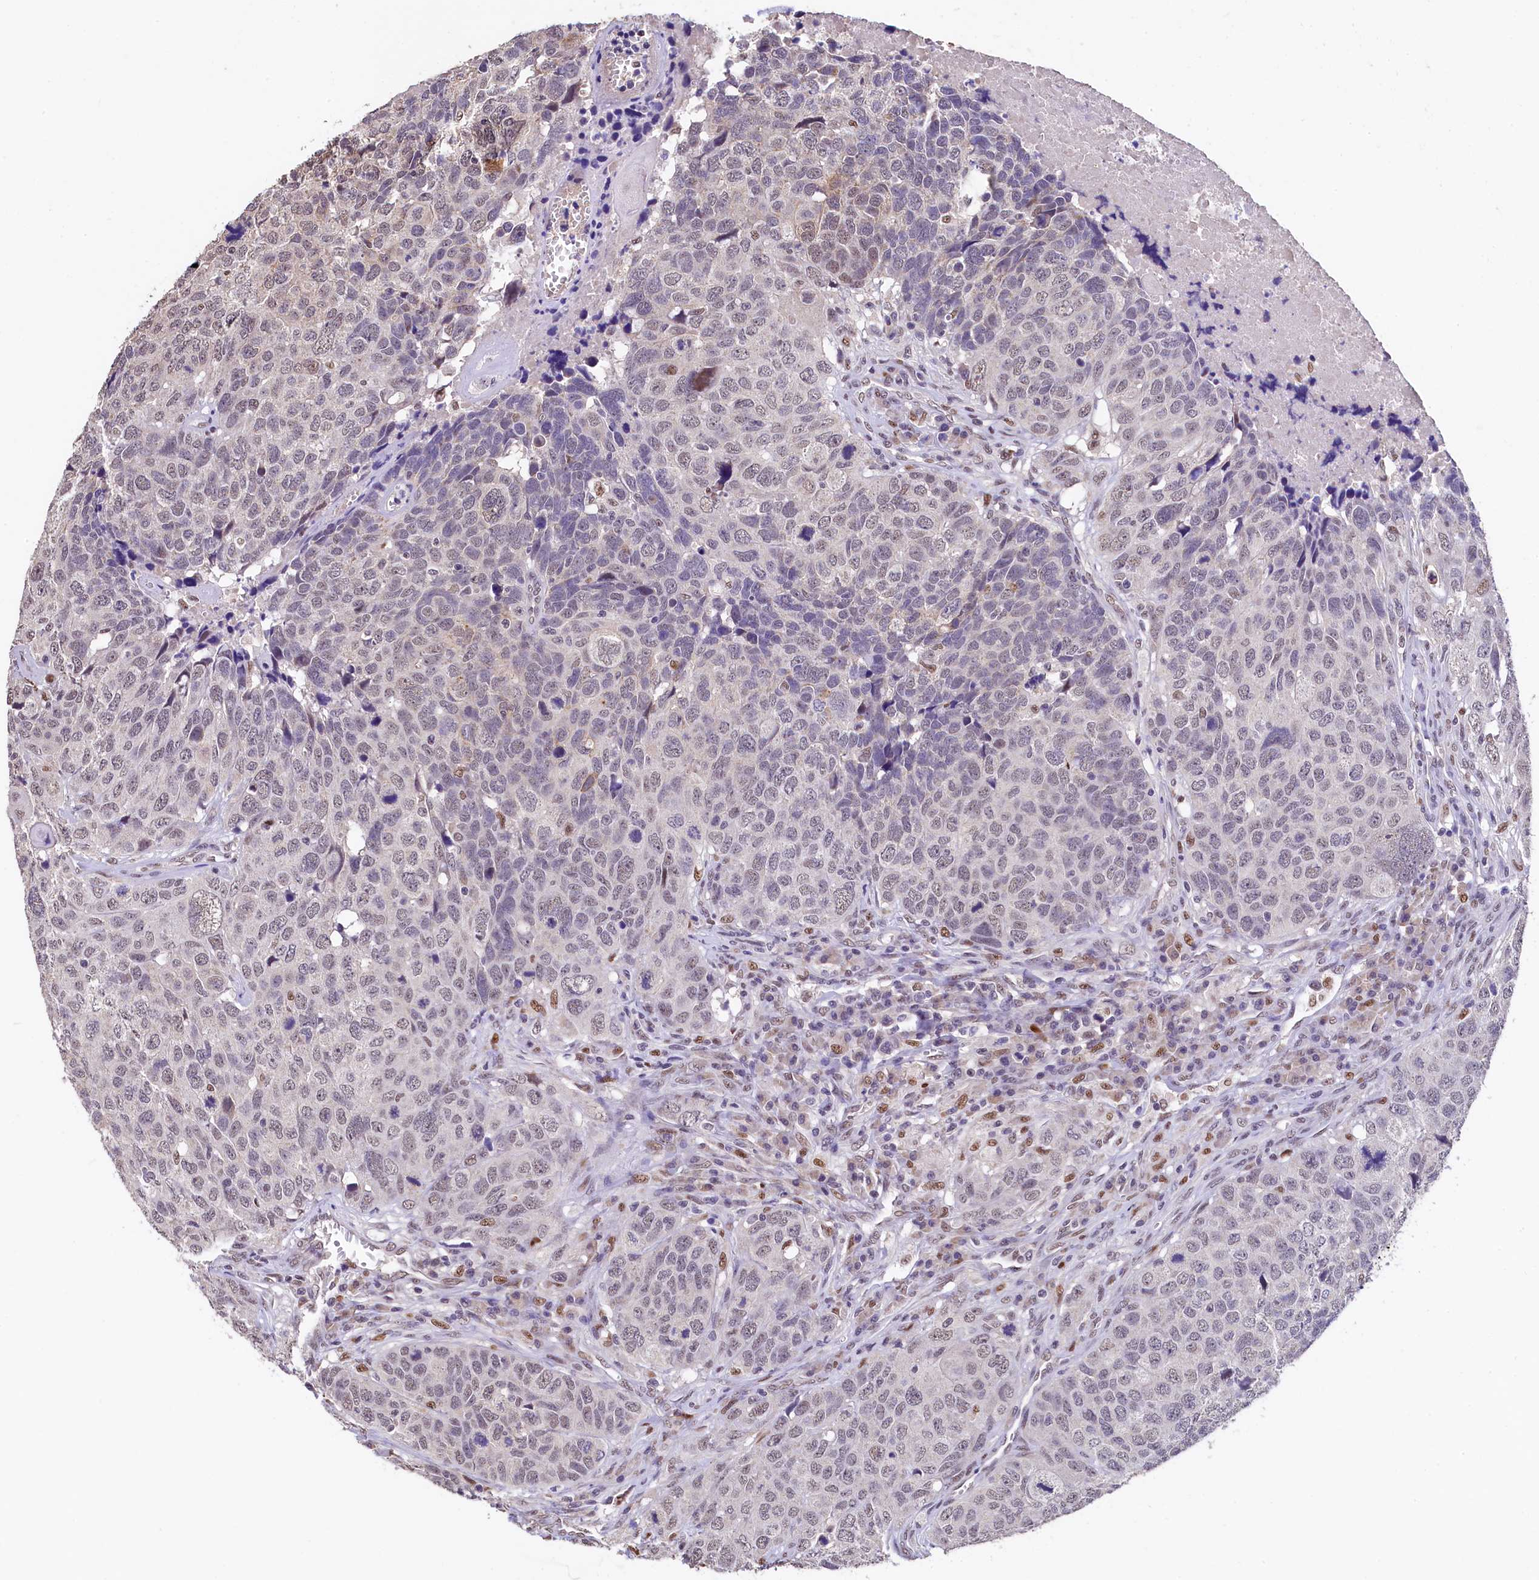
{"staining": {"intensity": "weak", "quantity": "<25%", "location": "nuclear"}, "tissue": "head and neck cancer", "cell_type": "Tumor cells", "image_type": "cancer", "snomed": [{"axis": "morphology", "description": "Squamous cell carcinoma, NOS"}, {"axis": "topography", "description": "Head-Neck"}], "caption": "Human head and neck cancer stained for a protein using IHC displays no staining in tumor cells.", "gene": "HECTD4", "patient": {"sex": "male", "age": 66}}